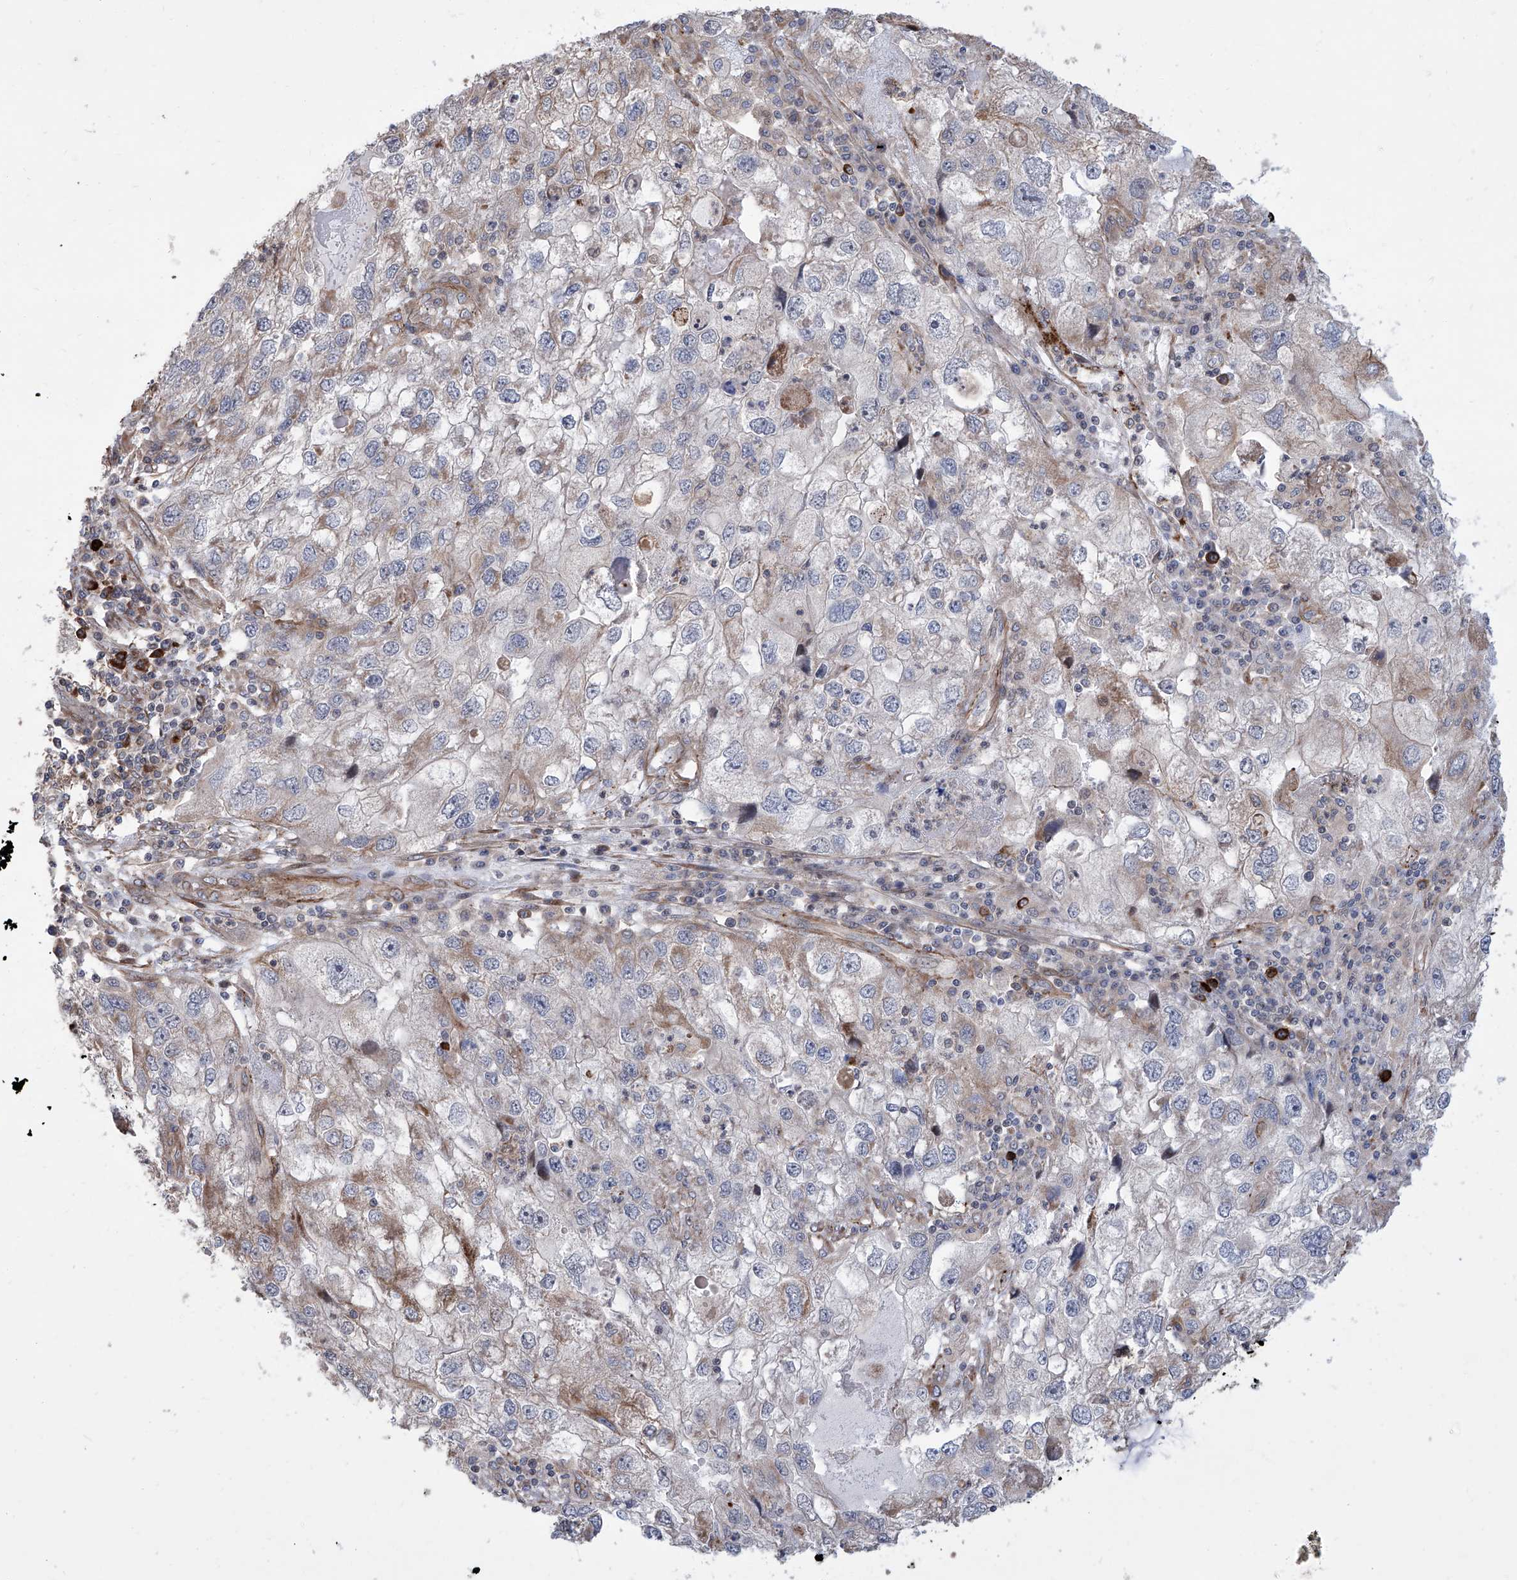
{"staining": {"intensity": "weak", "quantity": "<25%", "location": "cytoplasmic/membranous"}, "tissue": "endometrial cancer", "cell_type": "Tumor cells", "image_type": "cancer", "snomed": [{"axis": "morphology", "description": "Adenocarcinoma, NOS"}, {"axis": "topography", "description": "Endometrium"}], "caption": "IHC of human endometrial cancer (adenocarcinoma) demonstrates no positivity in tumor cells.", "gene": "APAF1", "patient": {"sex": "female", "age": 49}}